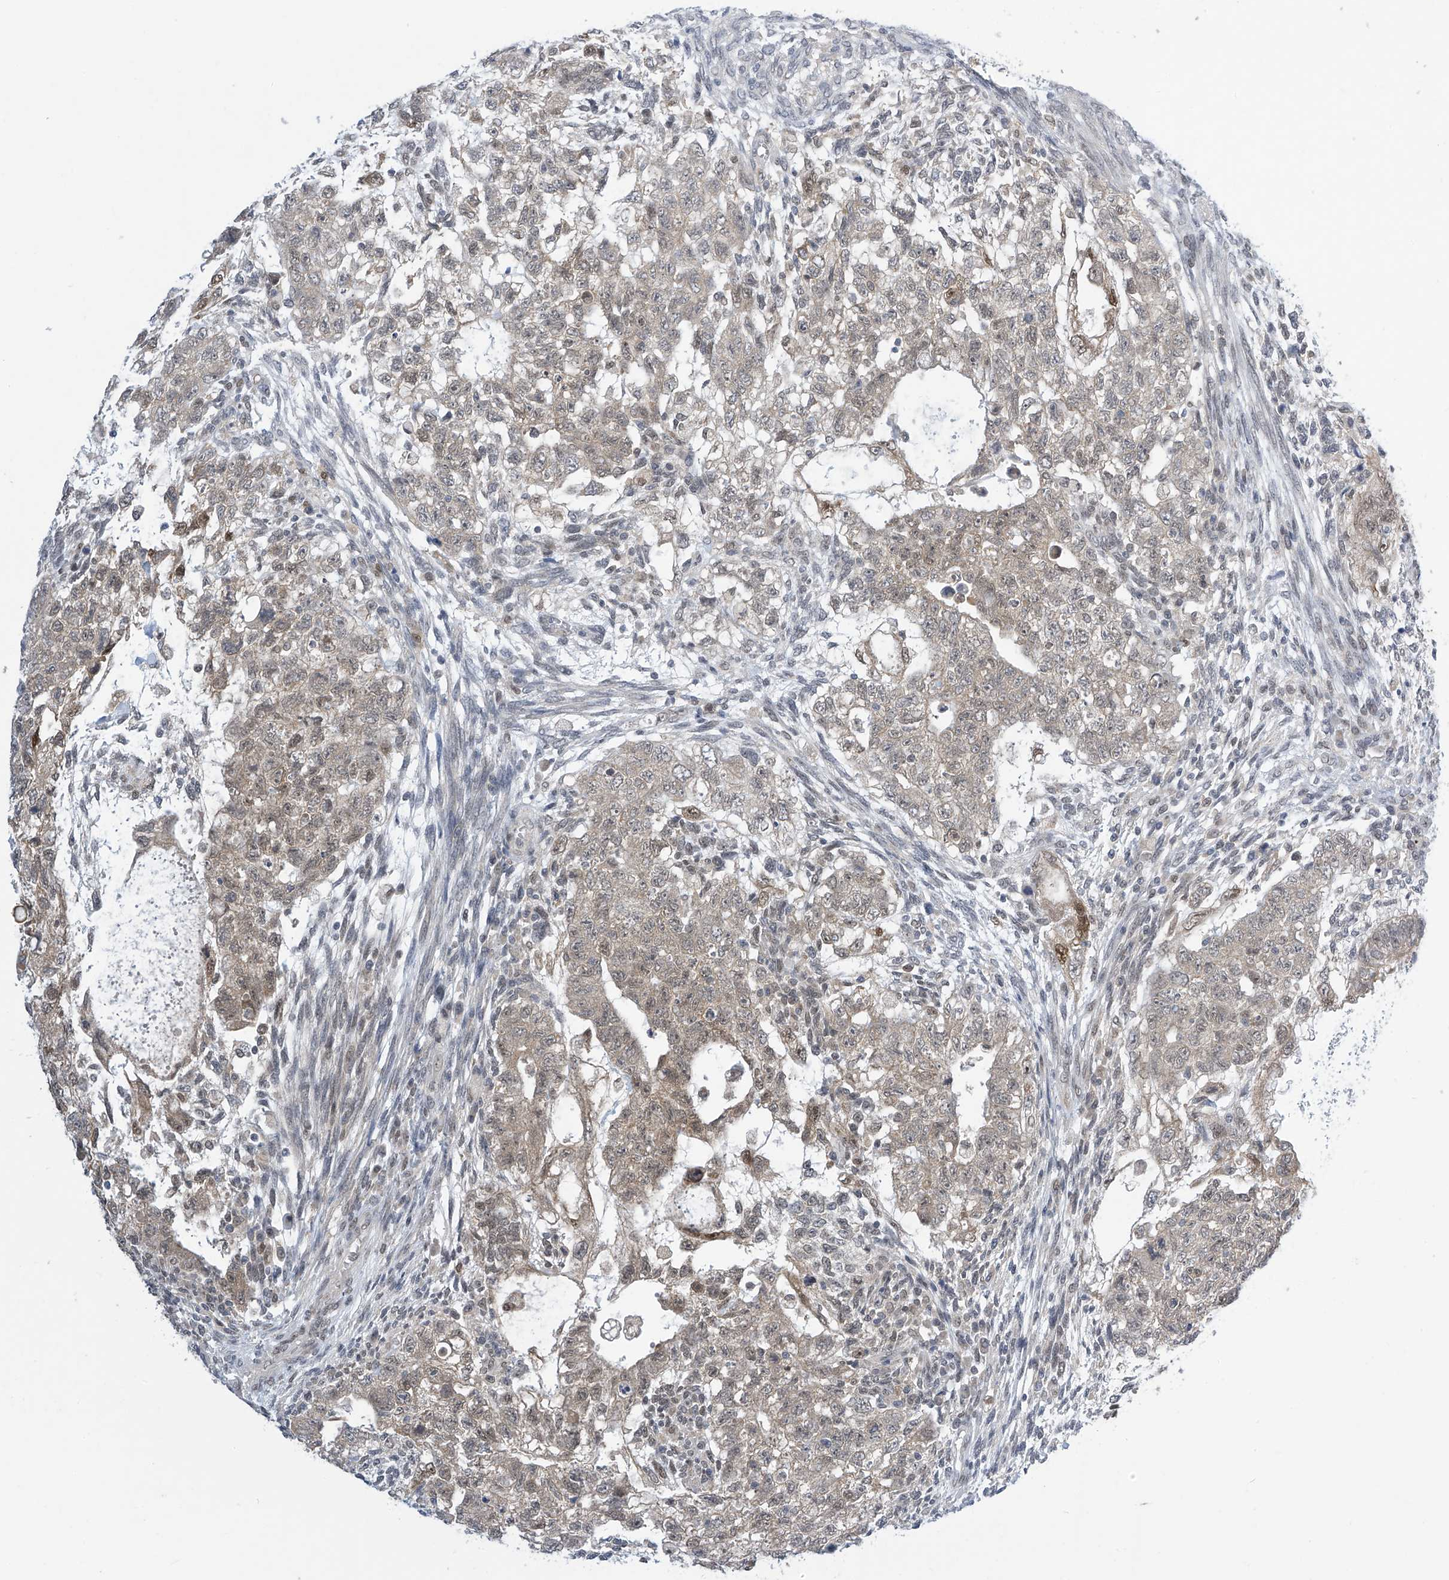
{"staining": {"intensity": "moderate", "quantity": ">75%", "location": "cytoplasmic/membranous"}, "tissue": "testis cancer", "cell_type": "Tumor cells", "image_type": "cancer", "snomed": [{"axis": "morphology", "description": "Carcinoma, Embryonal, NOS"}, {"axis": "topography", "description": "Testis"}], "caption": "This is a photomicrograph of immunohistochemistry (IHC) staining of embryonal carcinoma (testis), which shows moderate expression in the cytoplasmic/membranous of tumor cells.", "gene": "APLF", "patient": {"sex": "male", "age": 37}}